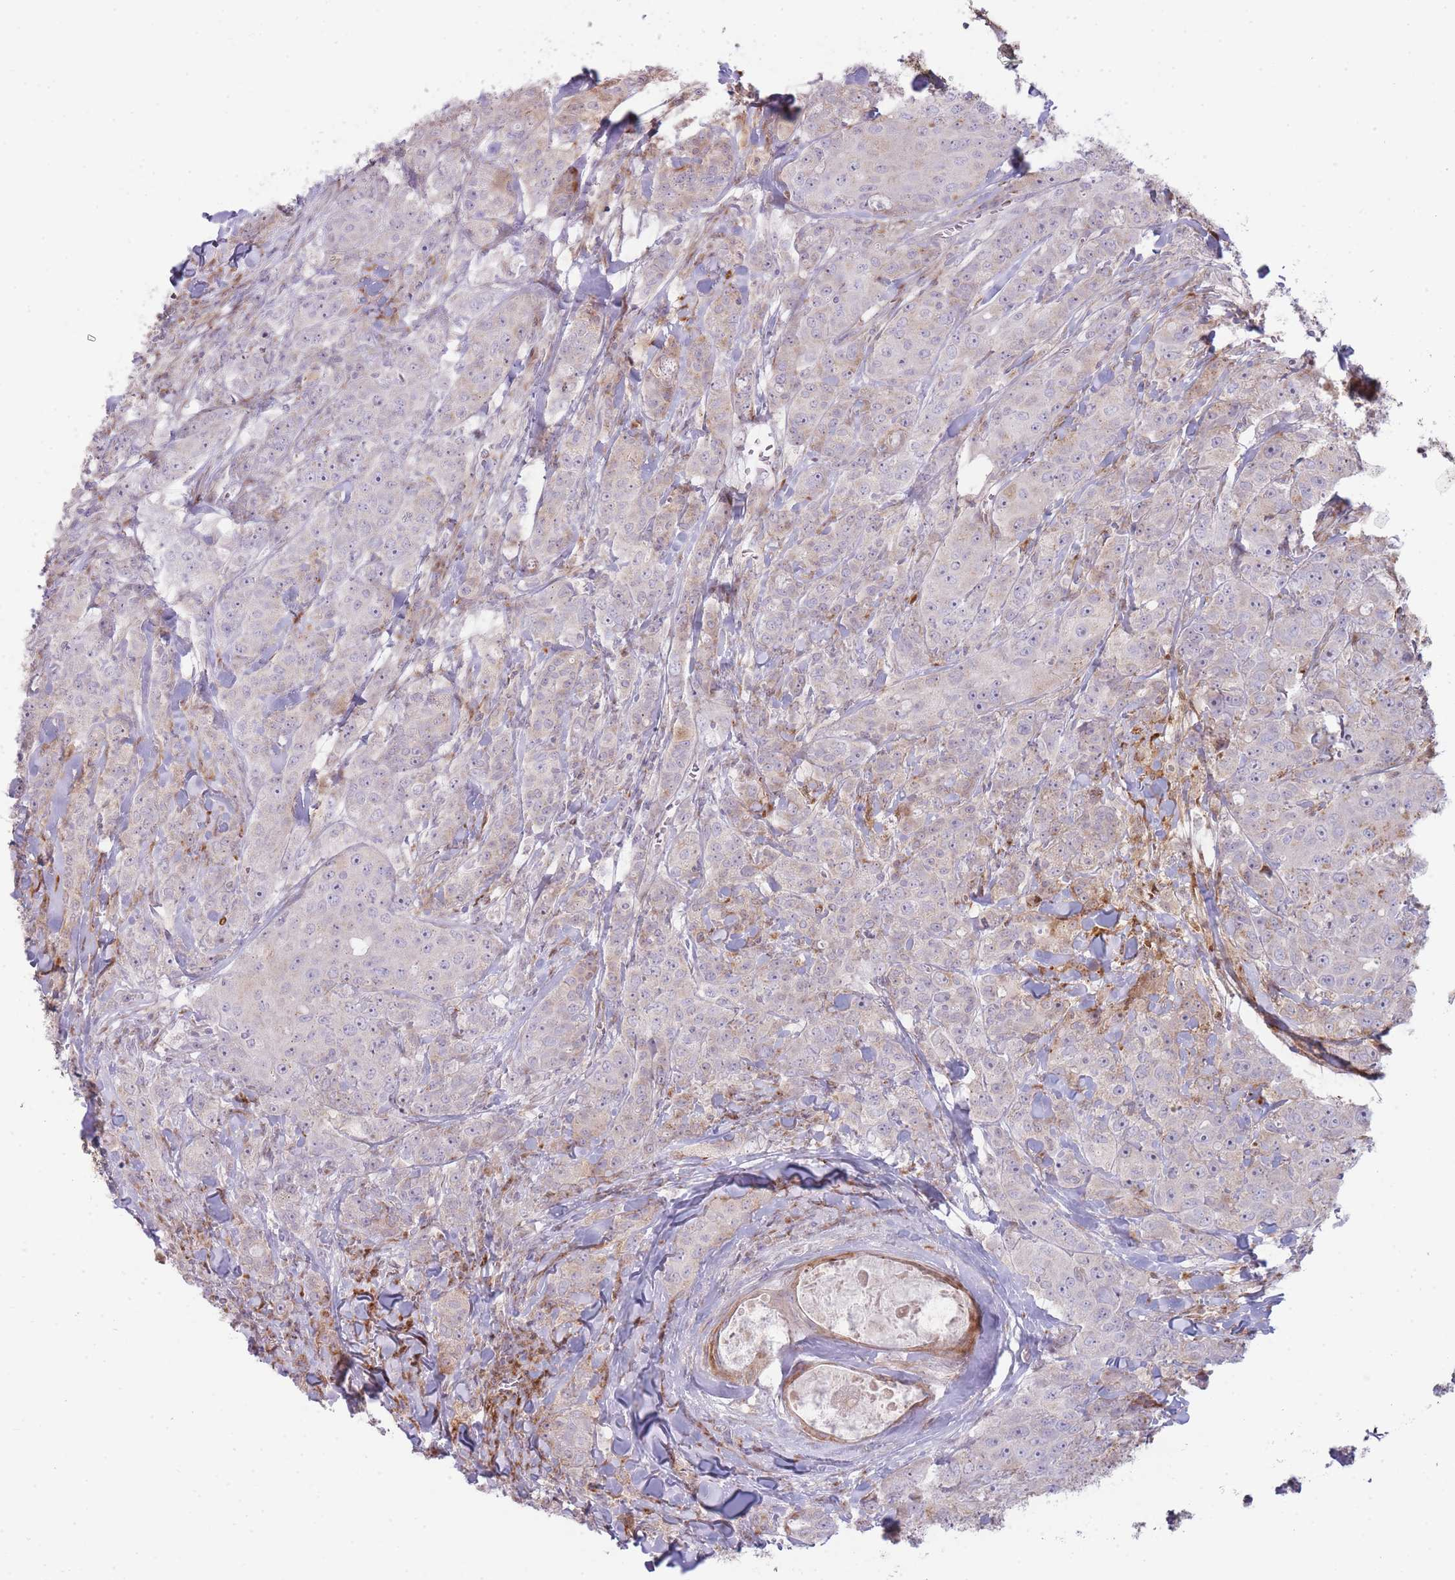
{"staining": {"intensity": "weak", "quantity": "<25%", "location": "cytoplasmic/membranous"}, "tissue": "breast cancer", "cell_type": "Tumor cells", "image_type": "cancer", "snomed": [{"axis": "morphology", "description": "Duct carcinoma"}, {"axis": "topography", "description": "Breast"}], "caption": "The photomicrograph displays no staining of tumor cells in infiltrating ductal carcinoma (breast).", "gene": "PPP3R2", "patient": {"sex": "female", "age": 43}}